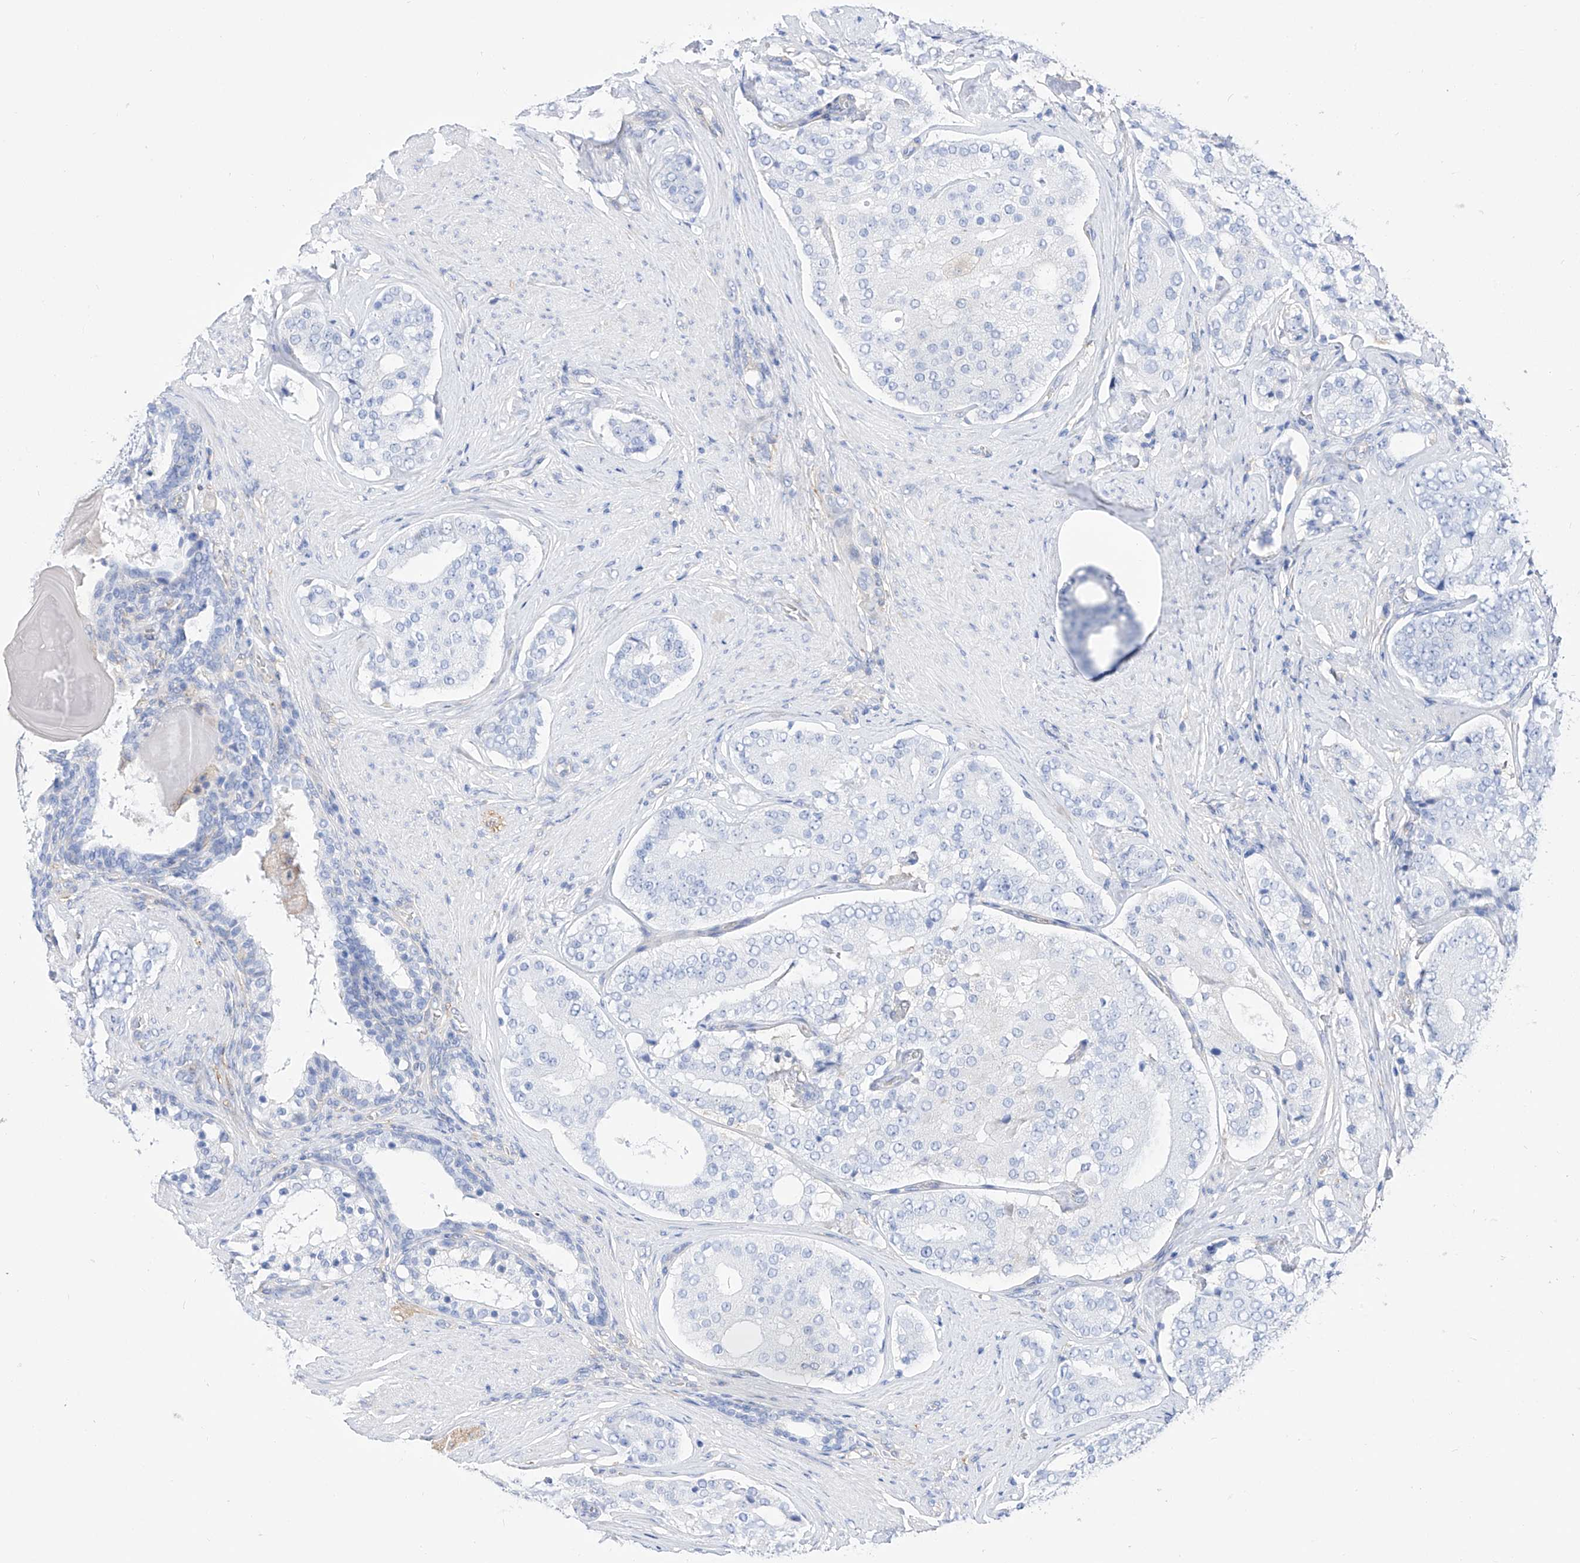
{"staining": {"intensity": "negative", "quantity": "none", "location": "none"}, "tissue": "prostate cancer", "cell_type": "Tumor cells", "image_type": "cancer", "snomed": [{"axis": "morphology", "description": "Adenocarcinoma, High grade"}, {"axis": "topography", "description": "Prostate"}], "caption": "Immunohistochemical staining of prostate cancer demonstrates no significant expression in tumor cells. (Brightfield microscopy of DAB immunohistochemistry (IHC) at high magnification).", "gene": "ZNF653", "patient": {"sex": "male", "age": 56}}